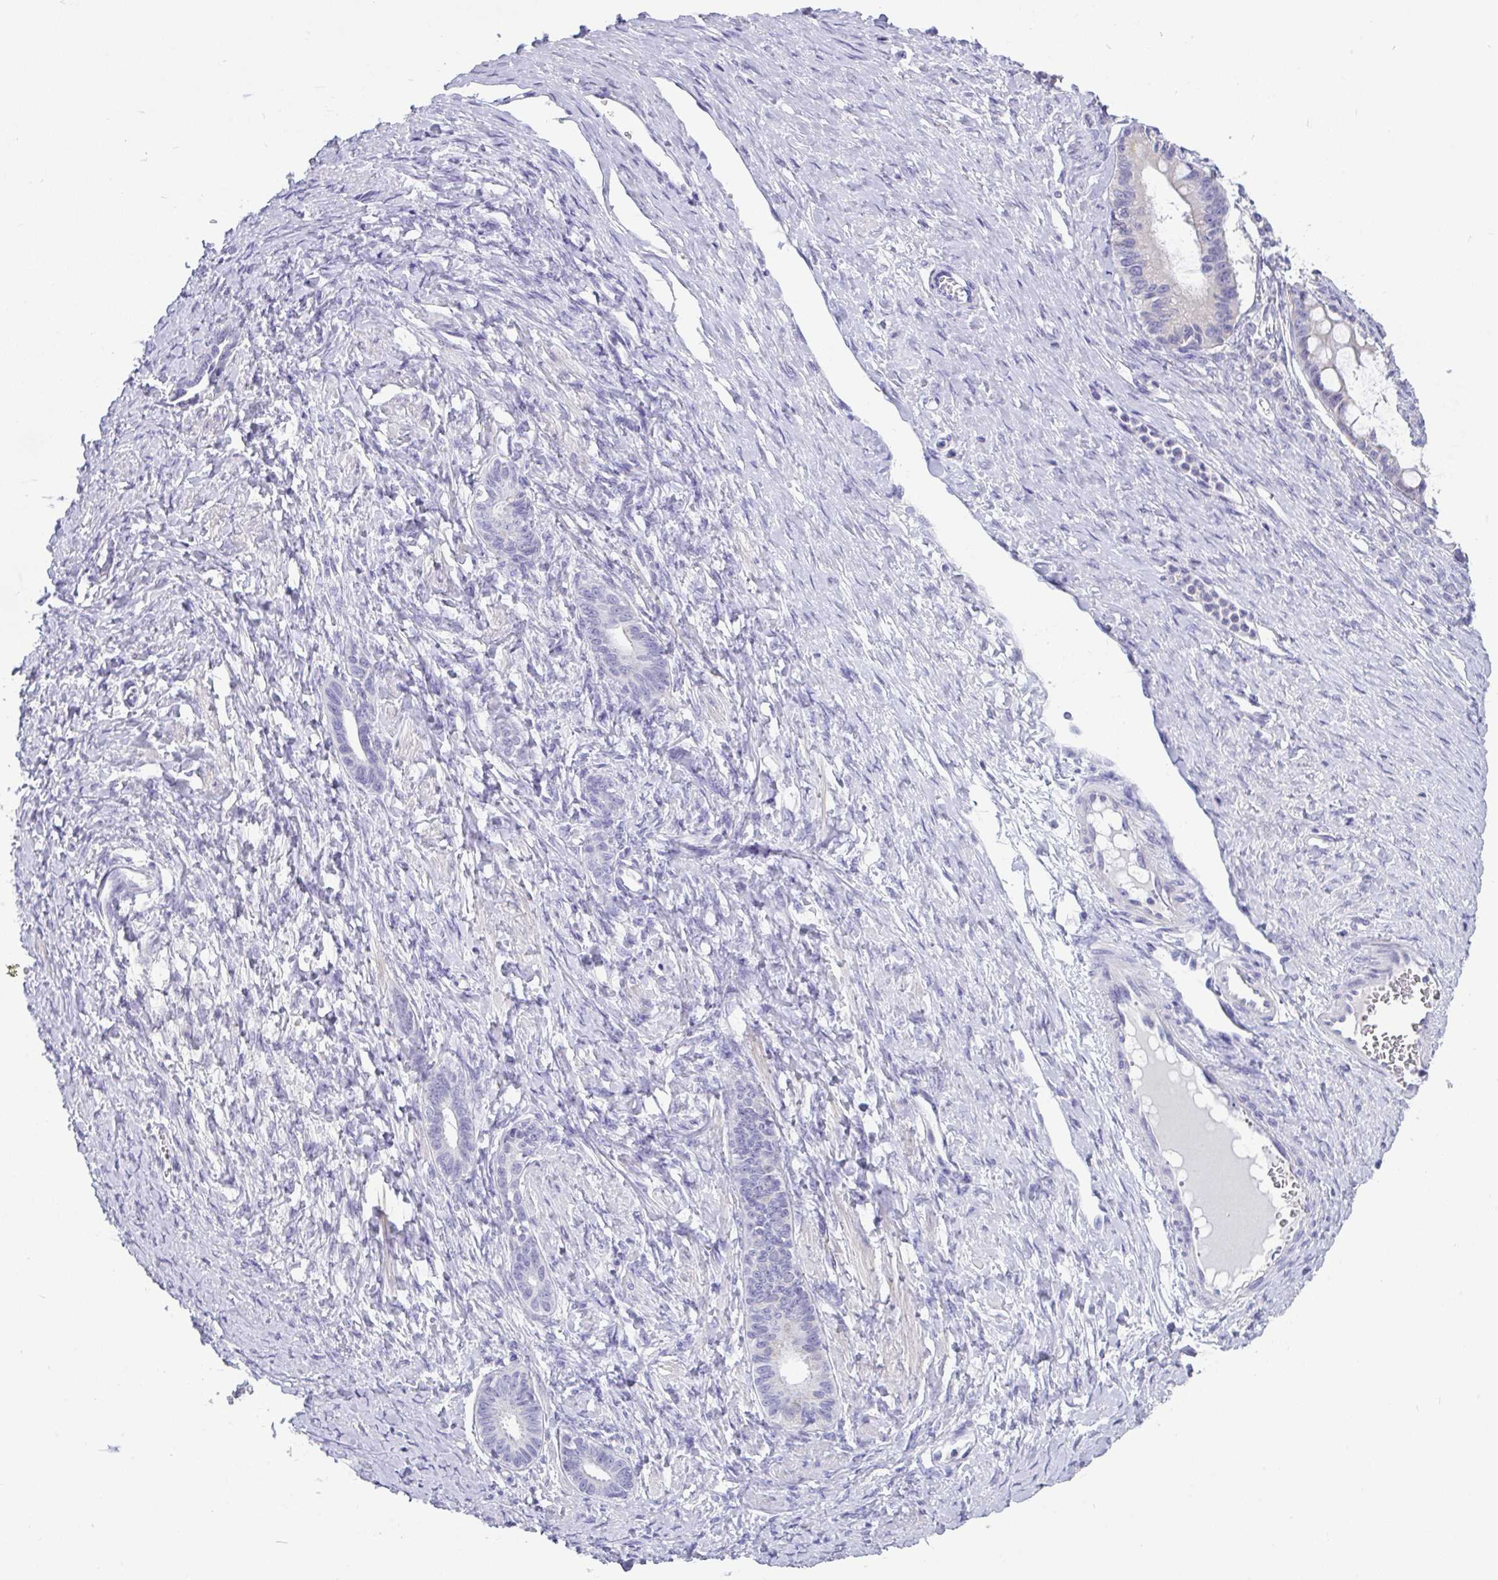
{"staining": {"intensity": "negative", "quantity": "none", "location": "none"}, "tissue": "ovarian cancer", "cell_type": "Tumor cells", "image_type": "cancer", "snomed": [{"axis": "morphology", "description": "Cystadenocarcinoma, mucinous, NOS"}, {"axis": "topography", "description": "Ovary"}], "caption": "Tumor cells show no significant positivity in ovarian mucinous cystadenocarcinoma.", "gene": "INTS5", "patient": {"sex": "female", "age": 73}}